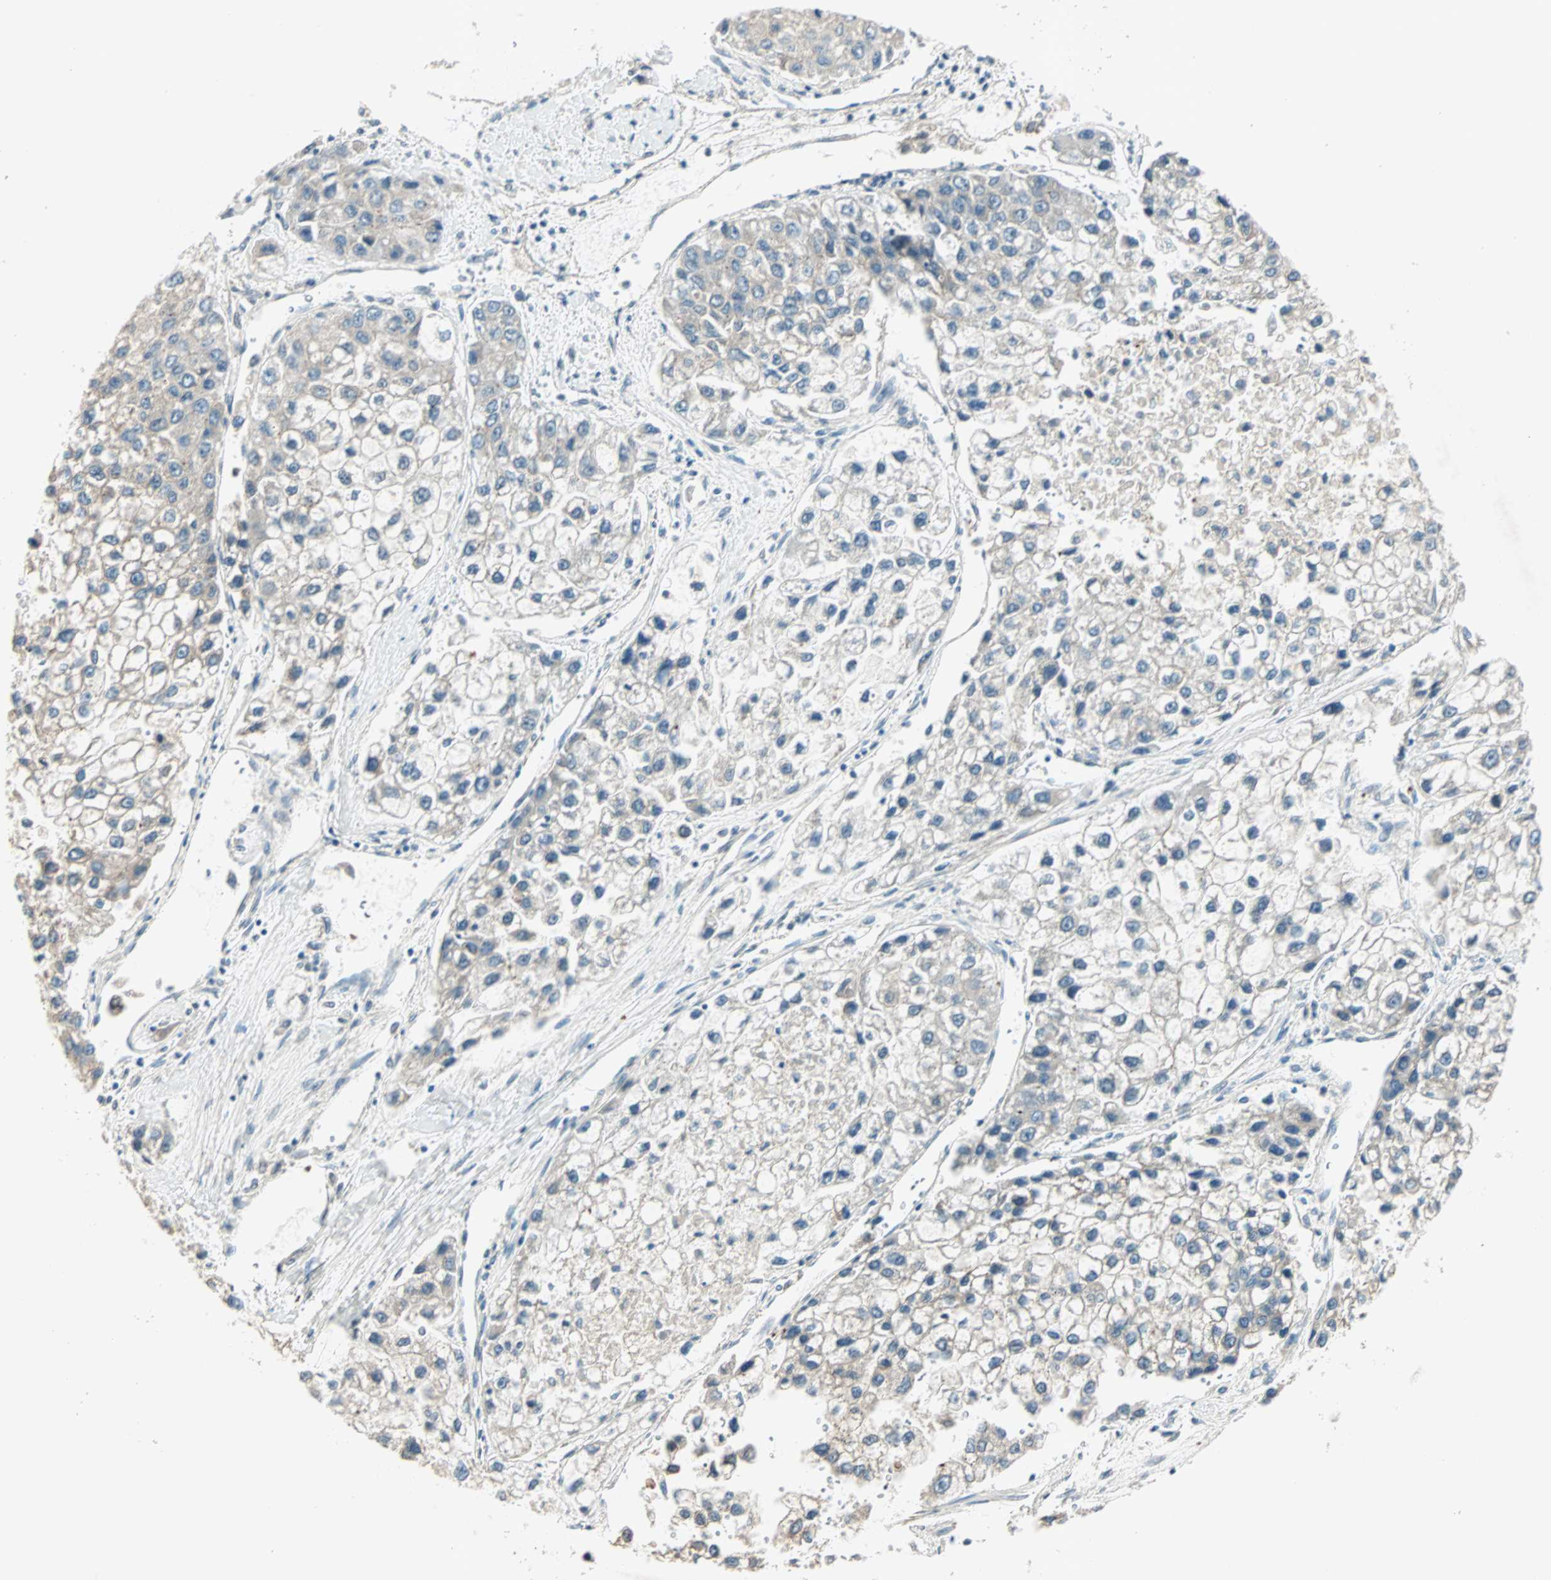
{"staining": {"intensity": "weak", "quantity": "25%-75%", "location": "cytoplasmic/membranous"}, "tissue": "liver cancer", "cell_type": "Tumor cells", "image_type": "cancer", "snomed": [{"axis": "morphology", "description": "Carcinoma, Hepatocellular, NOS"}, {"axis": "topography", "description": "Liver"}], "caption": "Tumor cells exhibit low levels of weak cytoplasmic/membranous positivity in about 25%-75% of cells in liver hepatocellular carcinoma.", "gene": "PGBD1", "patient": {"sex": "female", "age": 66}}